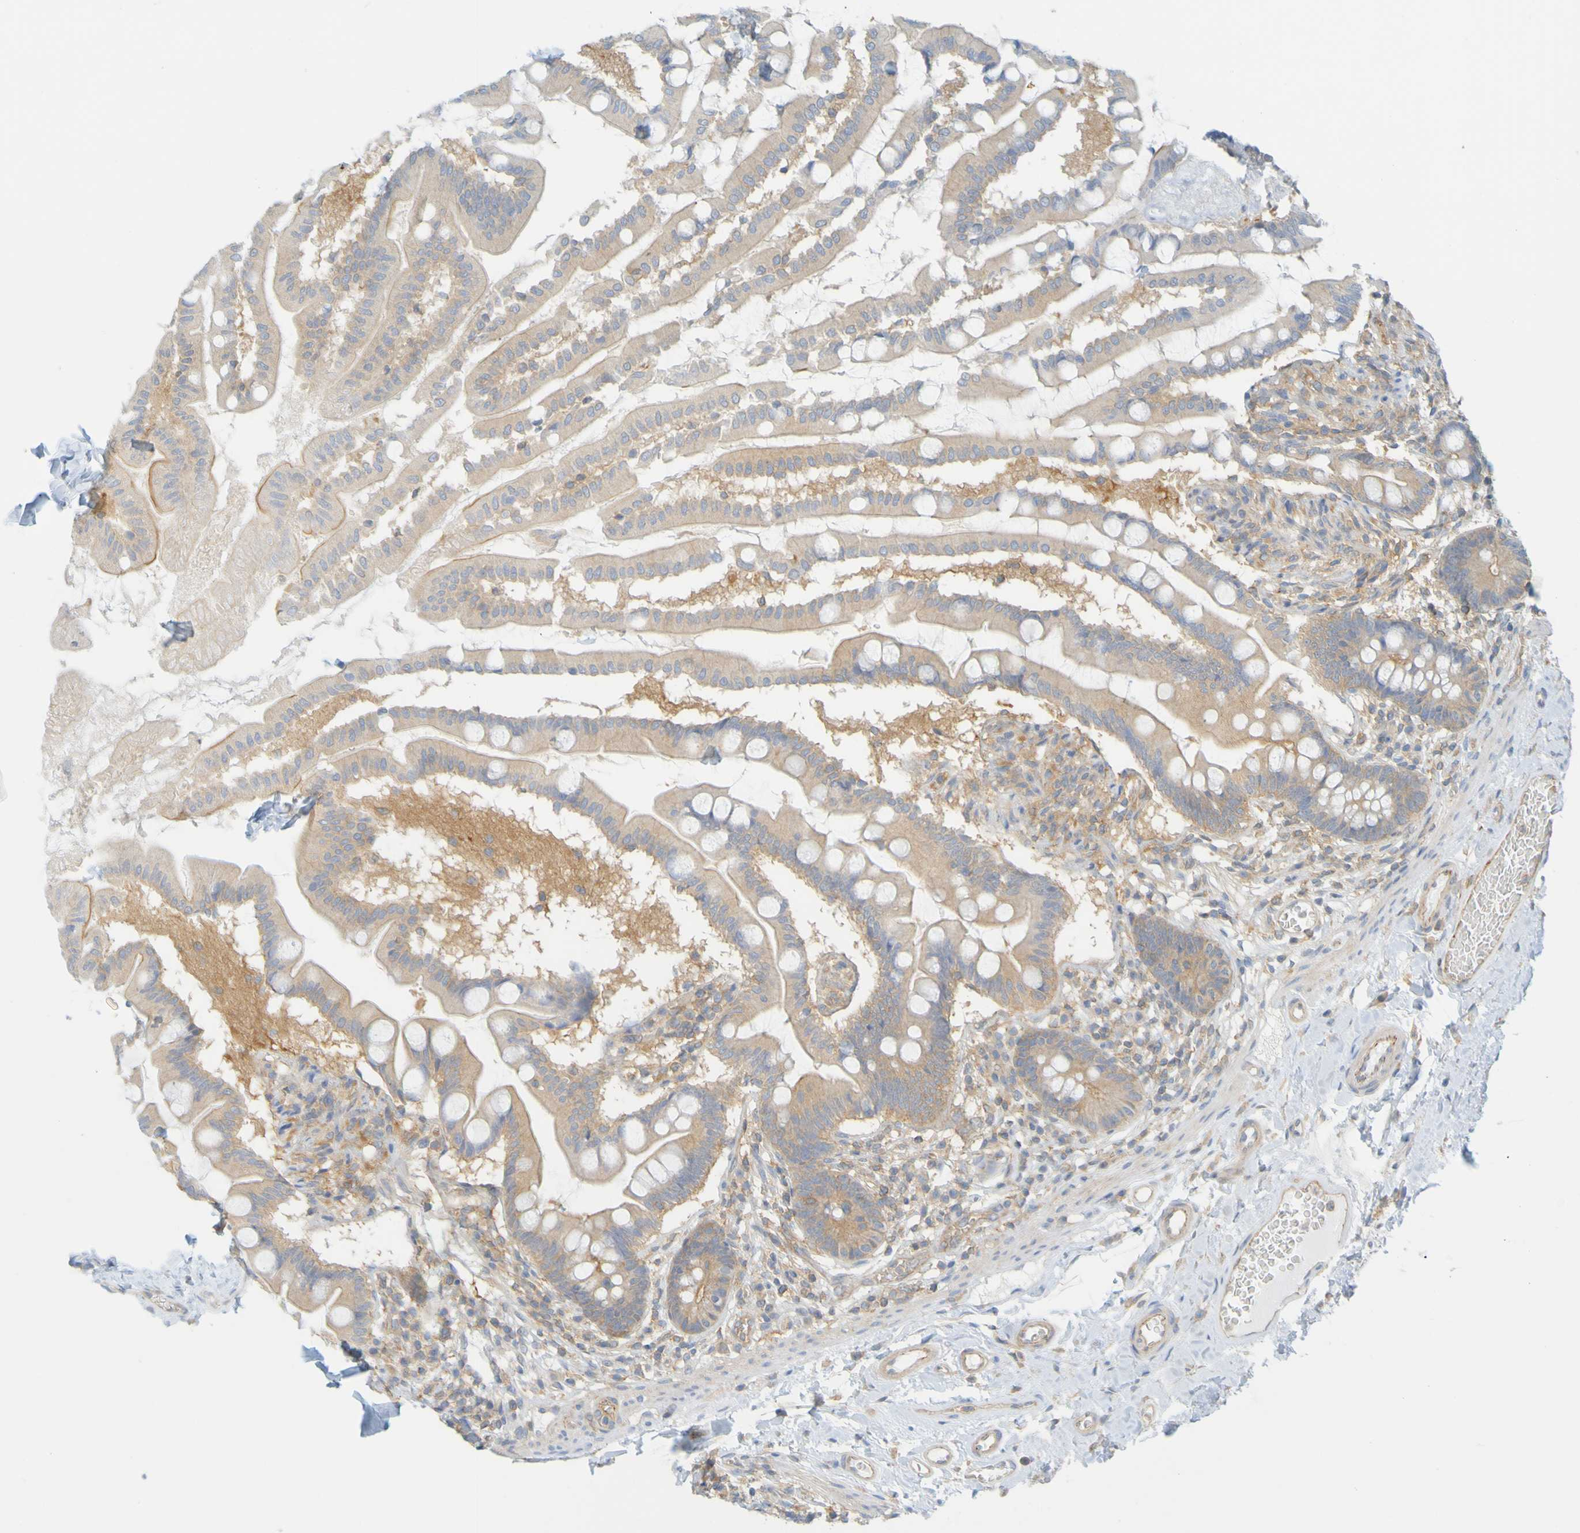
{"staining": {"intensity": "weak", "quantity": ">75%", "location": "cytoplasmic/membranous"}, "tissue": "small intestine", "cell_type": "Glandular cells", "image_type": "normal", "snomed": [{"axis": "morphology", "description": "Normal tissue, NOS"}, {"axis": "topography", "description": "Small intestine"}], "caption": "A brown stain labels weak cytoplasmic/membranous expression of a protein in glandular cells of unremarkable small intestine.", "gene": "APPL1", "patient": {"sex": "female", "age": 56}}